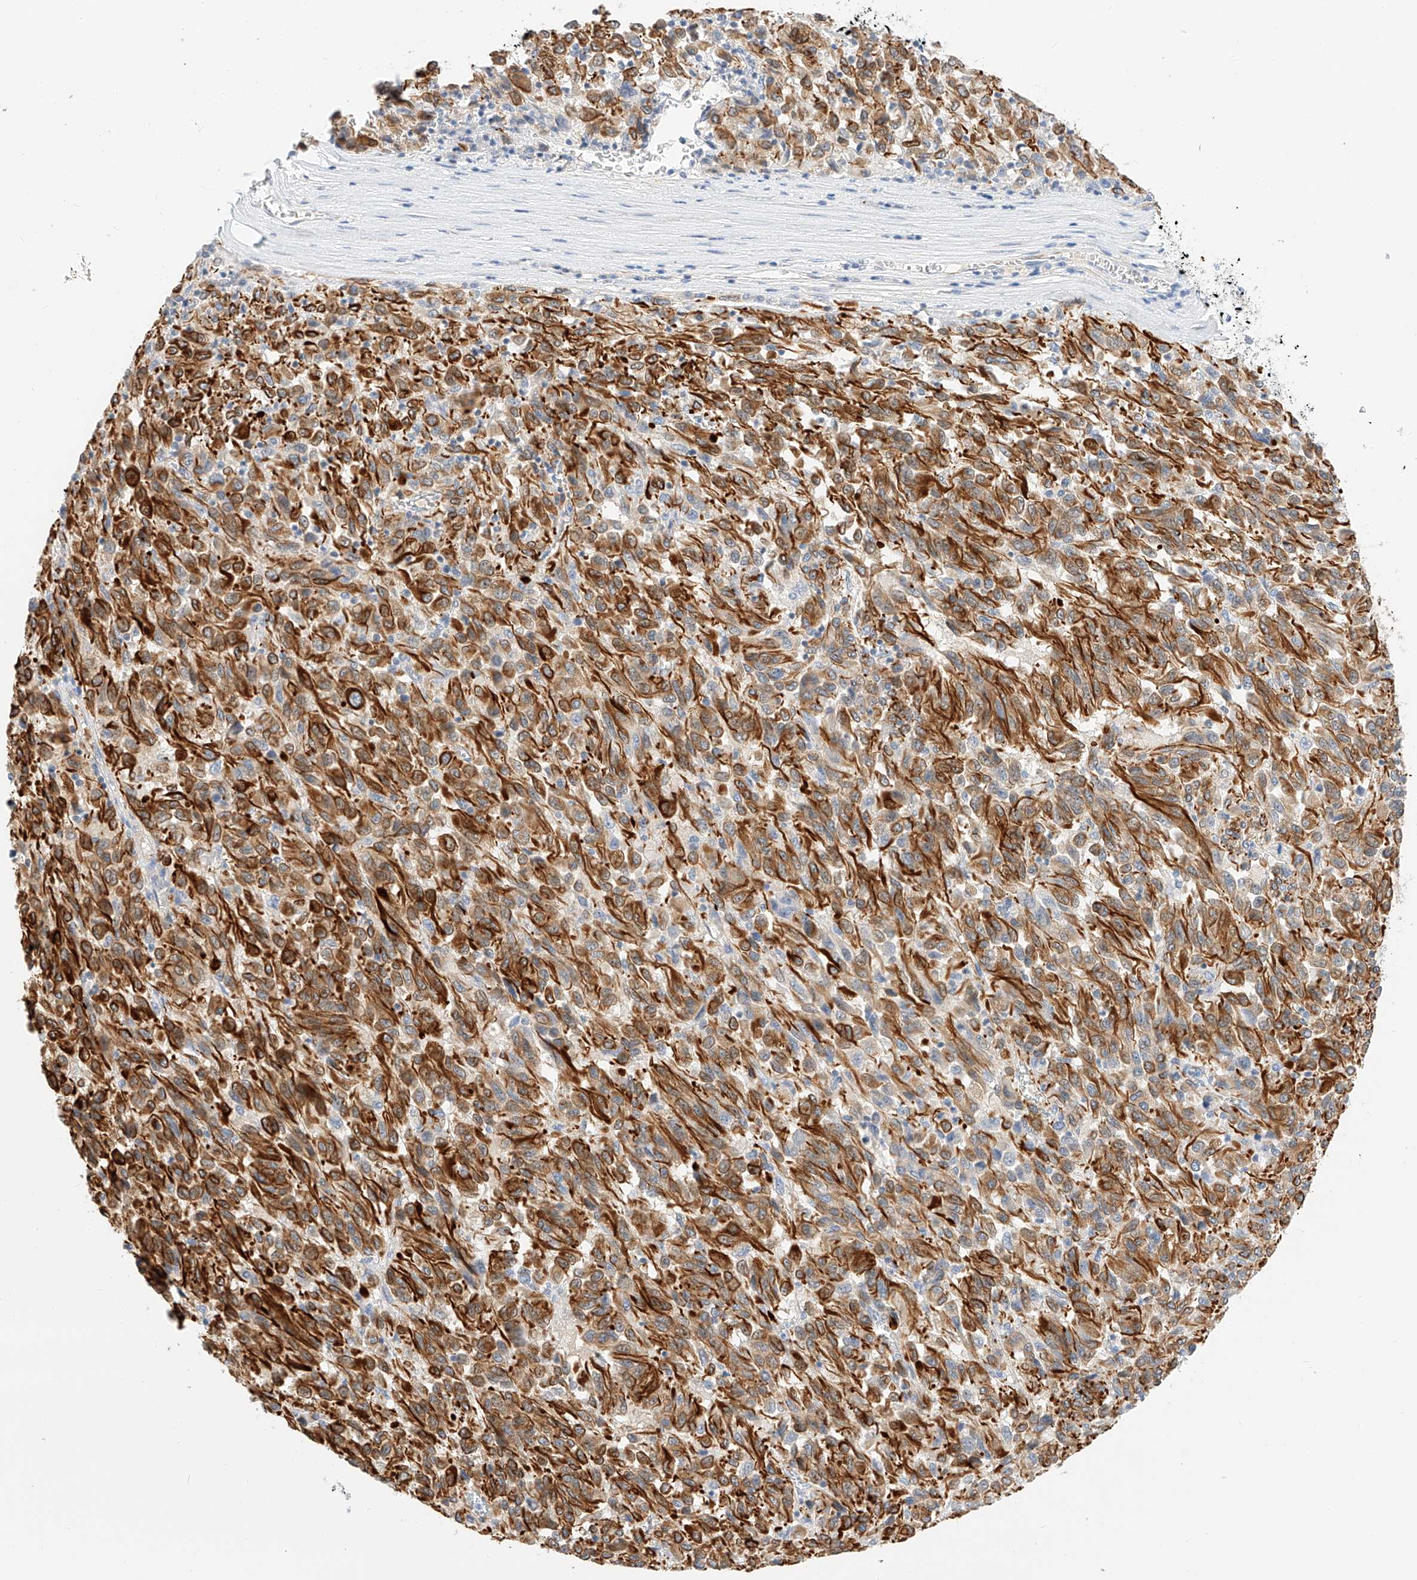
{"staining": {"intensity": "strong", "quantity": "25%-75%", "location": "cytoplasmic/membranous"}, "tissue": "melanoma", "cell_type": "Tumor cells", "image_type": "cancer", "snomed": [{"axis": "morphology", "description": "Malignant melanoma, Metastatic site"}, {"axis": "topography", "description": "Lung"}], "caption": "DAB (3,3'-diaminobenzidine) immunohistochemical staining of melanoma exhibits strong cytoplasmic/membranous protein staining in about 25%-75% of tumor cells. The protein is stained brown, and the nuclei are stained in blue (DAB IHC with brightfield microscopy, high magnification).", "gene": "CDCP2", "patient": {"sex": "male", "age": 64}}